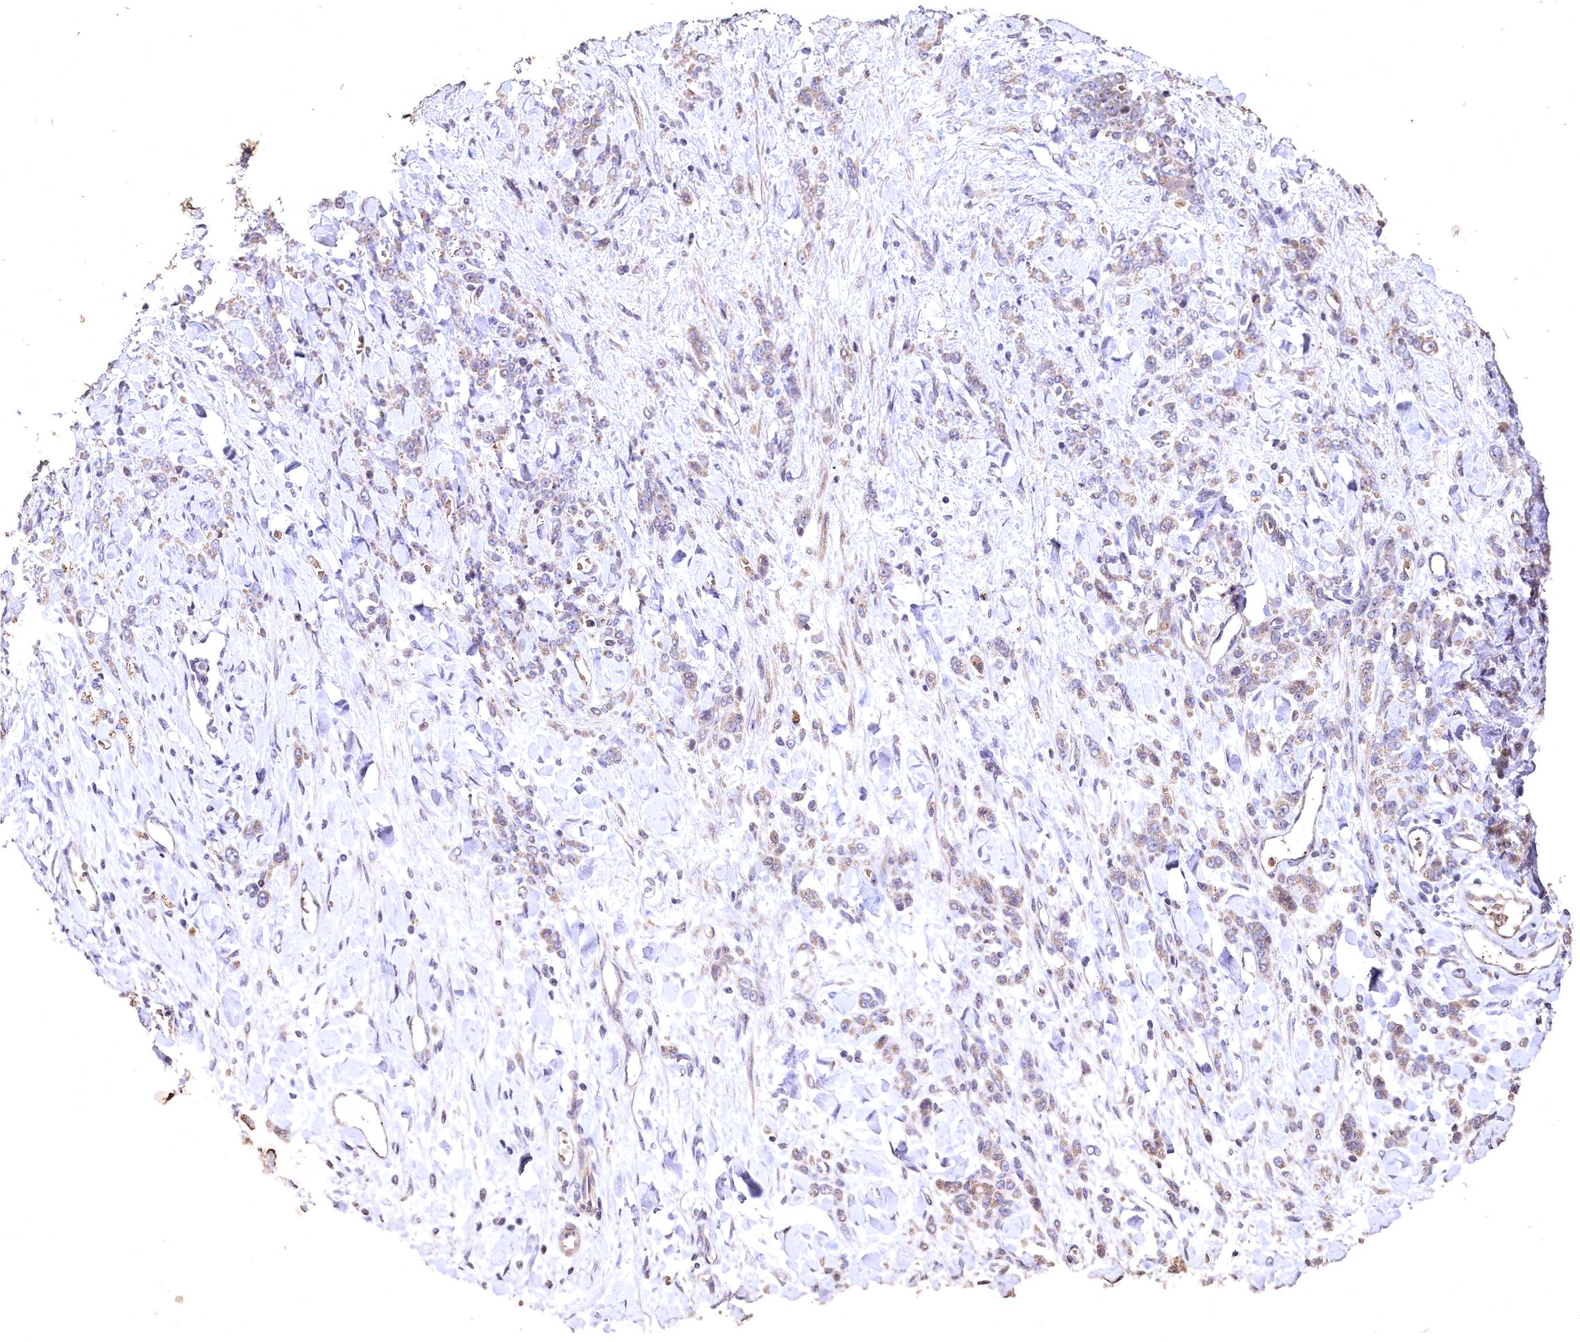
{"staining": {"intensity": "weak", "quantity": "25%-75%", "location": "cytoplasmic/membranous"}, "tissue": "stomach cancer", "cell_type": "Tumor cells", "image_type": "cancer", "snomed": [{"axis": "morphology", "description": "Normal tissue, NOS"}, {"axis": "morphology", "description": "Adenocarcinoma, NOS"}, {"axis": "topography", "description": "Stomach"}], "caption": "Stomach cancer tissue demonstrates weak cytoplasmic/membranous staining in approximately 25%-75% of tumor cells The staining was performed using DAB to visualize the protein expression in brown, while the nuclei were stained in blue with hematoxylin (Magnification: 20x).", "gene": "SPTA1", "patient": {"sex": "male", "age": 82}}